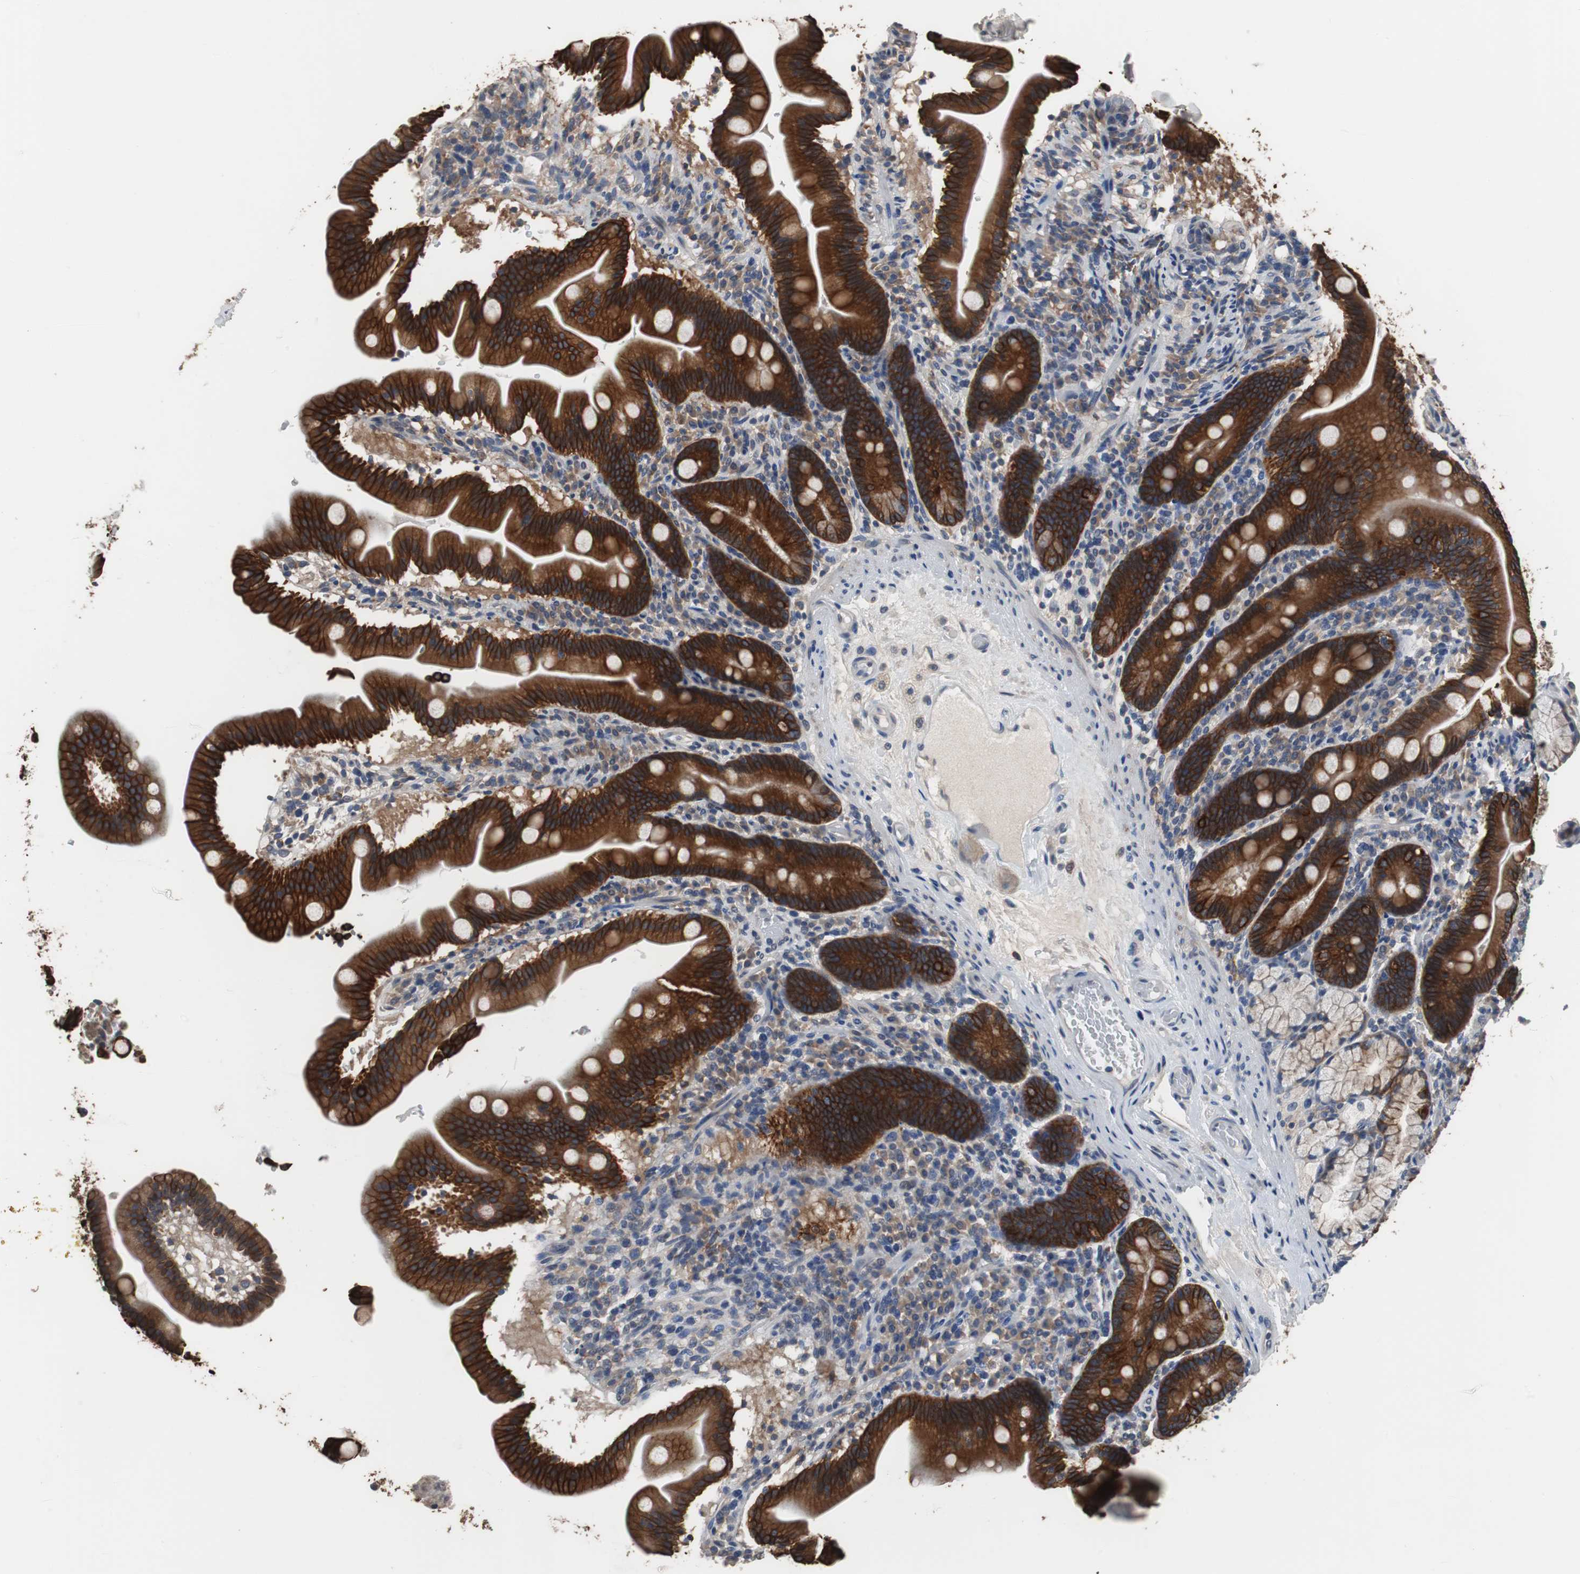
{"staining": {"intensity": "strong", "quantity": ">75%", "location": "cytoplasmic/membranous"}, "tissue": "duodenum", "cell_type": "Glandular cells", "image_type": "normal", "snomed": [{"axis": "morphology", "description": "Normal tissue, NOS"}, {"axis": "topography", "description": "Duodenum"}], "caption": "IHC of normal human duodenum demonstrates high levels of strong cytoplasmic/membranous expression in about >75% of glandular cells. The staining is performed using DAB (3,3'-diaminobenzidine) brown chromogen to label protein expression. The nuclei are counter-stained blue using hematoxylin.", "gene": "USP10", "patient": {"sex": "male", "age": 54}}